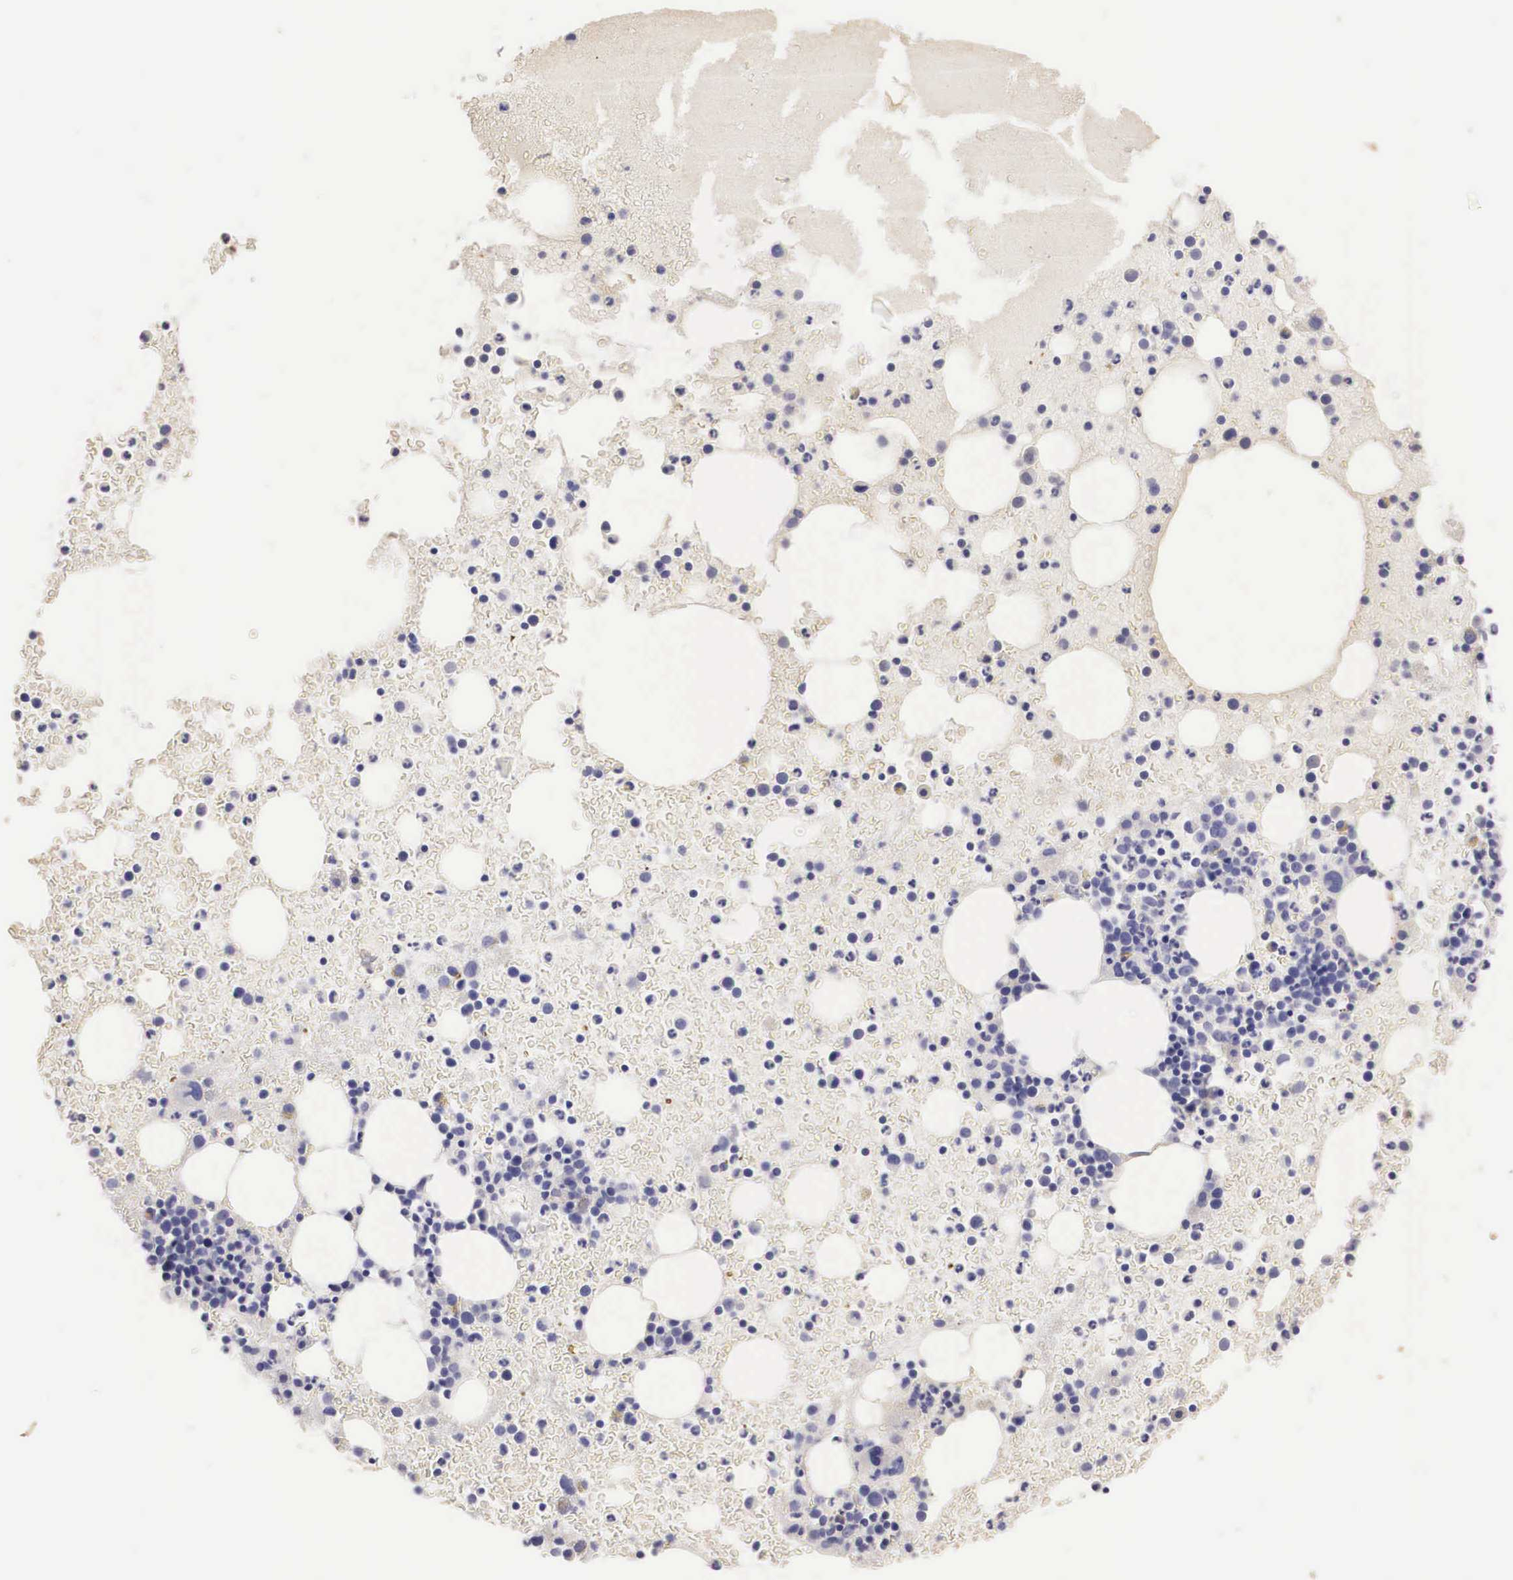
{"staining": {"intensity": "negative", "quantity": "none", "location": "none"}, "tissue": "bone marrow", "cell_type": "Hematopoietic cells", "image_type": "normal", "snomed": [{"axis": "morphology", "description": "Normal tissue, NOS"}, {"axis": "topography", "description": "Bone marrow"}], "caption": "Hematopoietic cells show no significant positivity in normal bone marrow.", "gene": "ERBB2", "patient": {"sex": "female", "age": 74}}